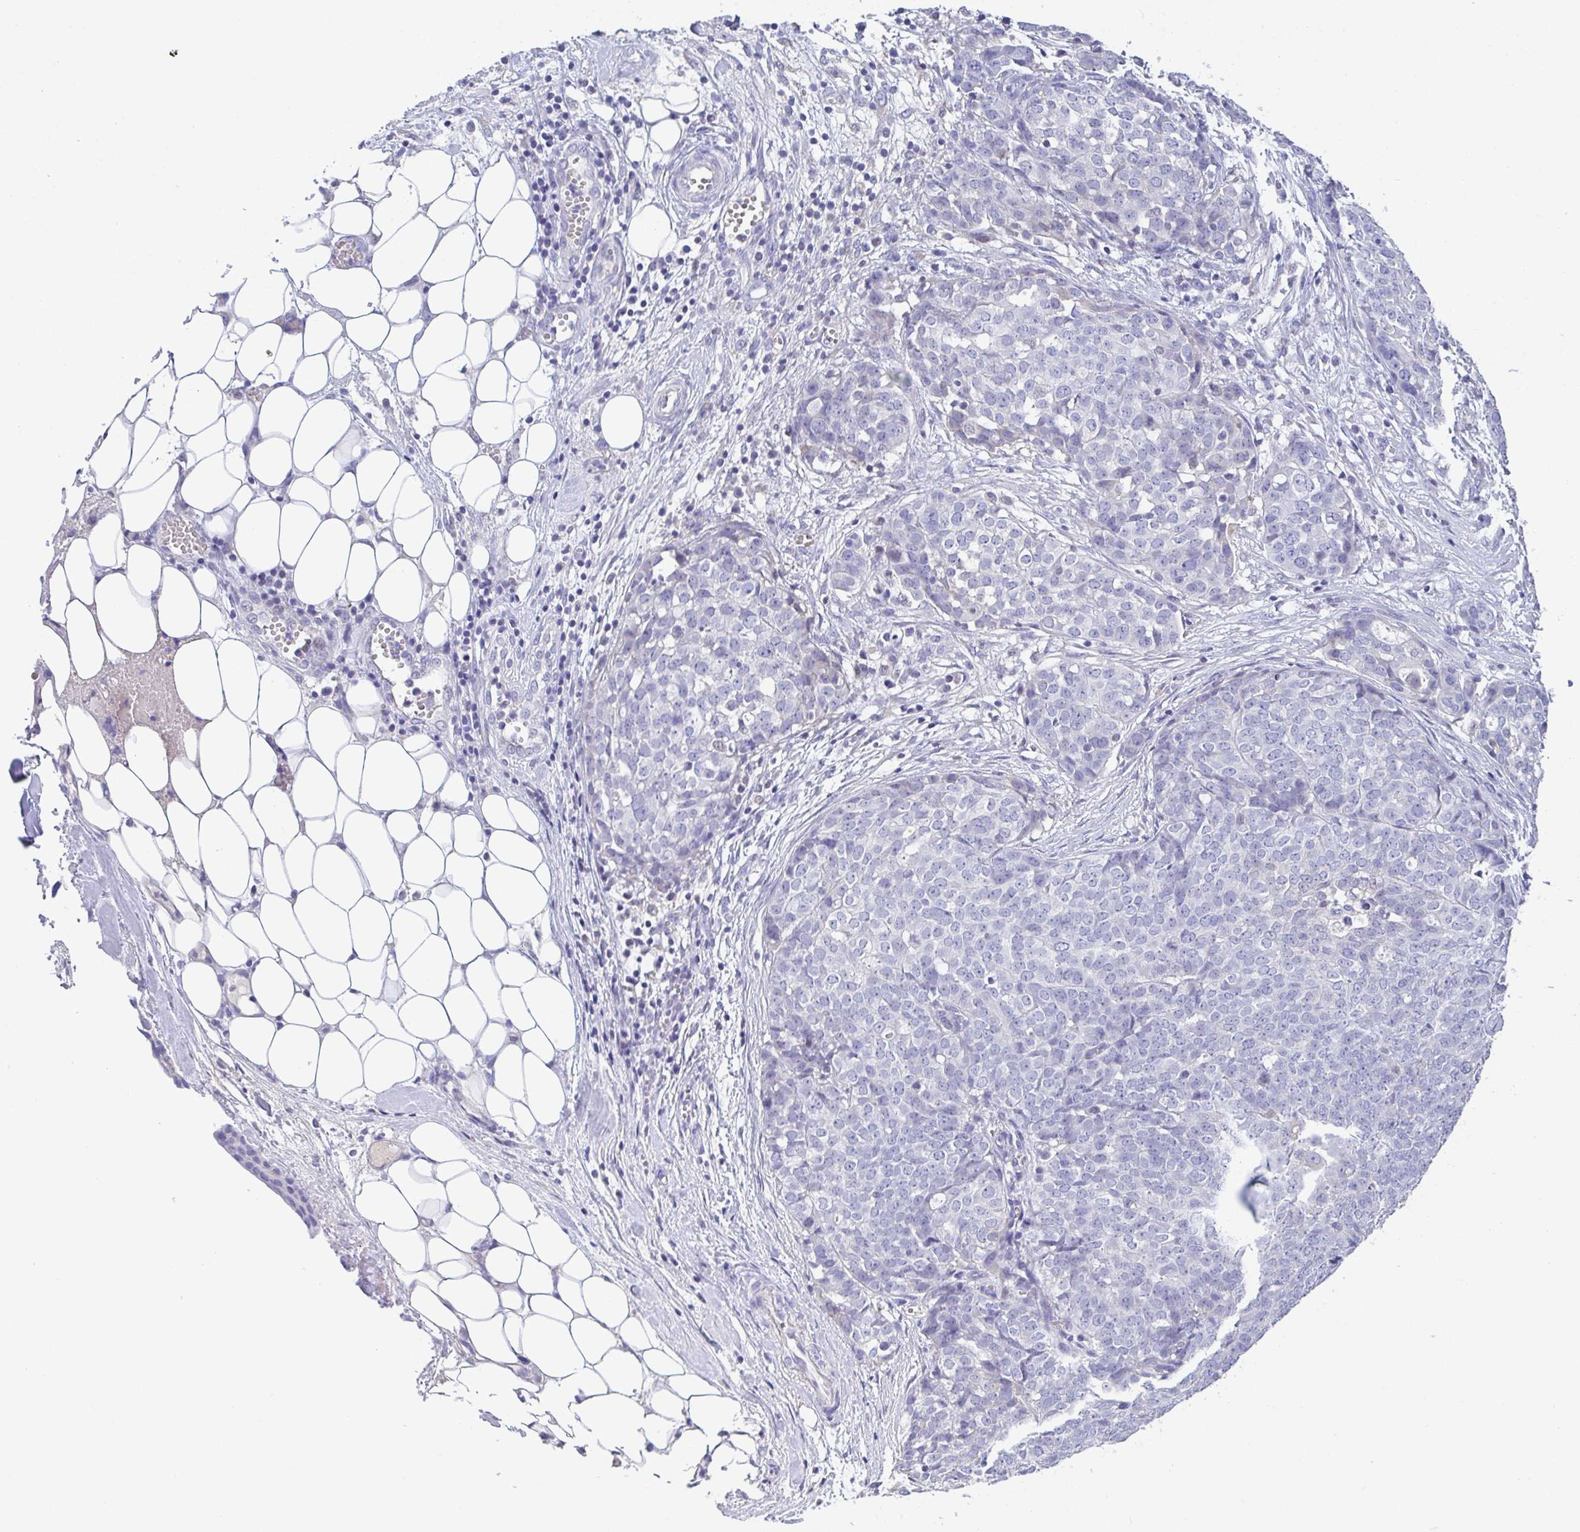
{"staining": {"intensity": "negative", "quantity": "none", "location": "none"}, "tissue": "ovarian cancer", "cell_type": "Tumor cells", "image_type": "cancer", "snomed": [{"axis": "morphology", "description": "Cystadenocarcinoma, serous, NOS"}, {"axis": "topography", "description": "Soft tissue"}, {"axis": "topography", "description": "Ovary"}], "caption": "Immunohistochemistry image of human ovarian cancer (serous cystadenocarcinoma) stained for a protein (brown), which demonstrates no staining in tumor cells.", "gene": "CA10", "patient": {"sex": "female", "age": 57}}